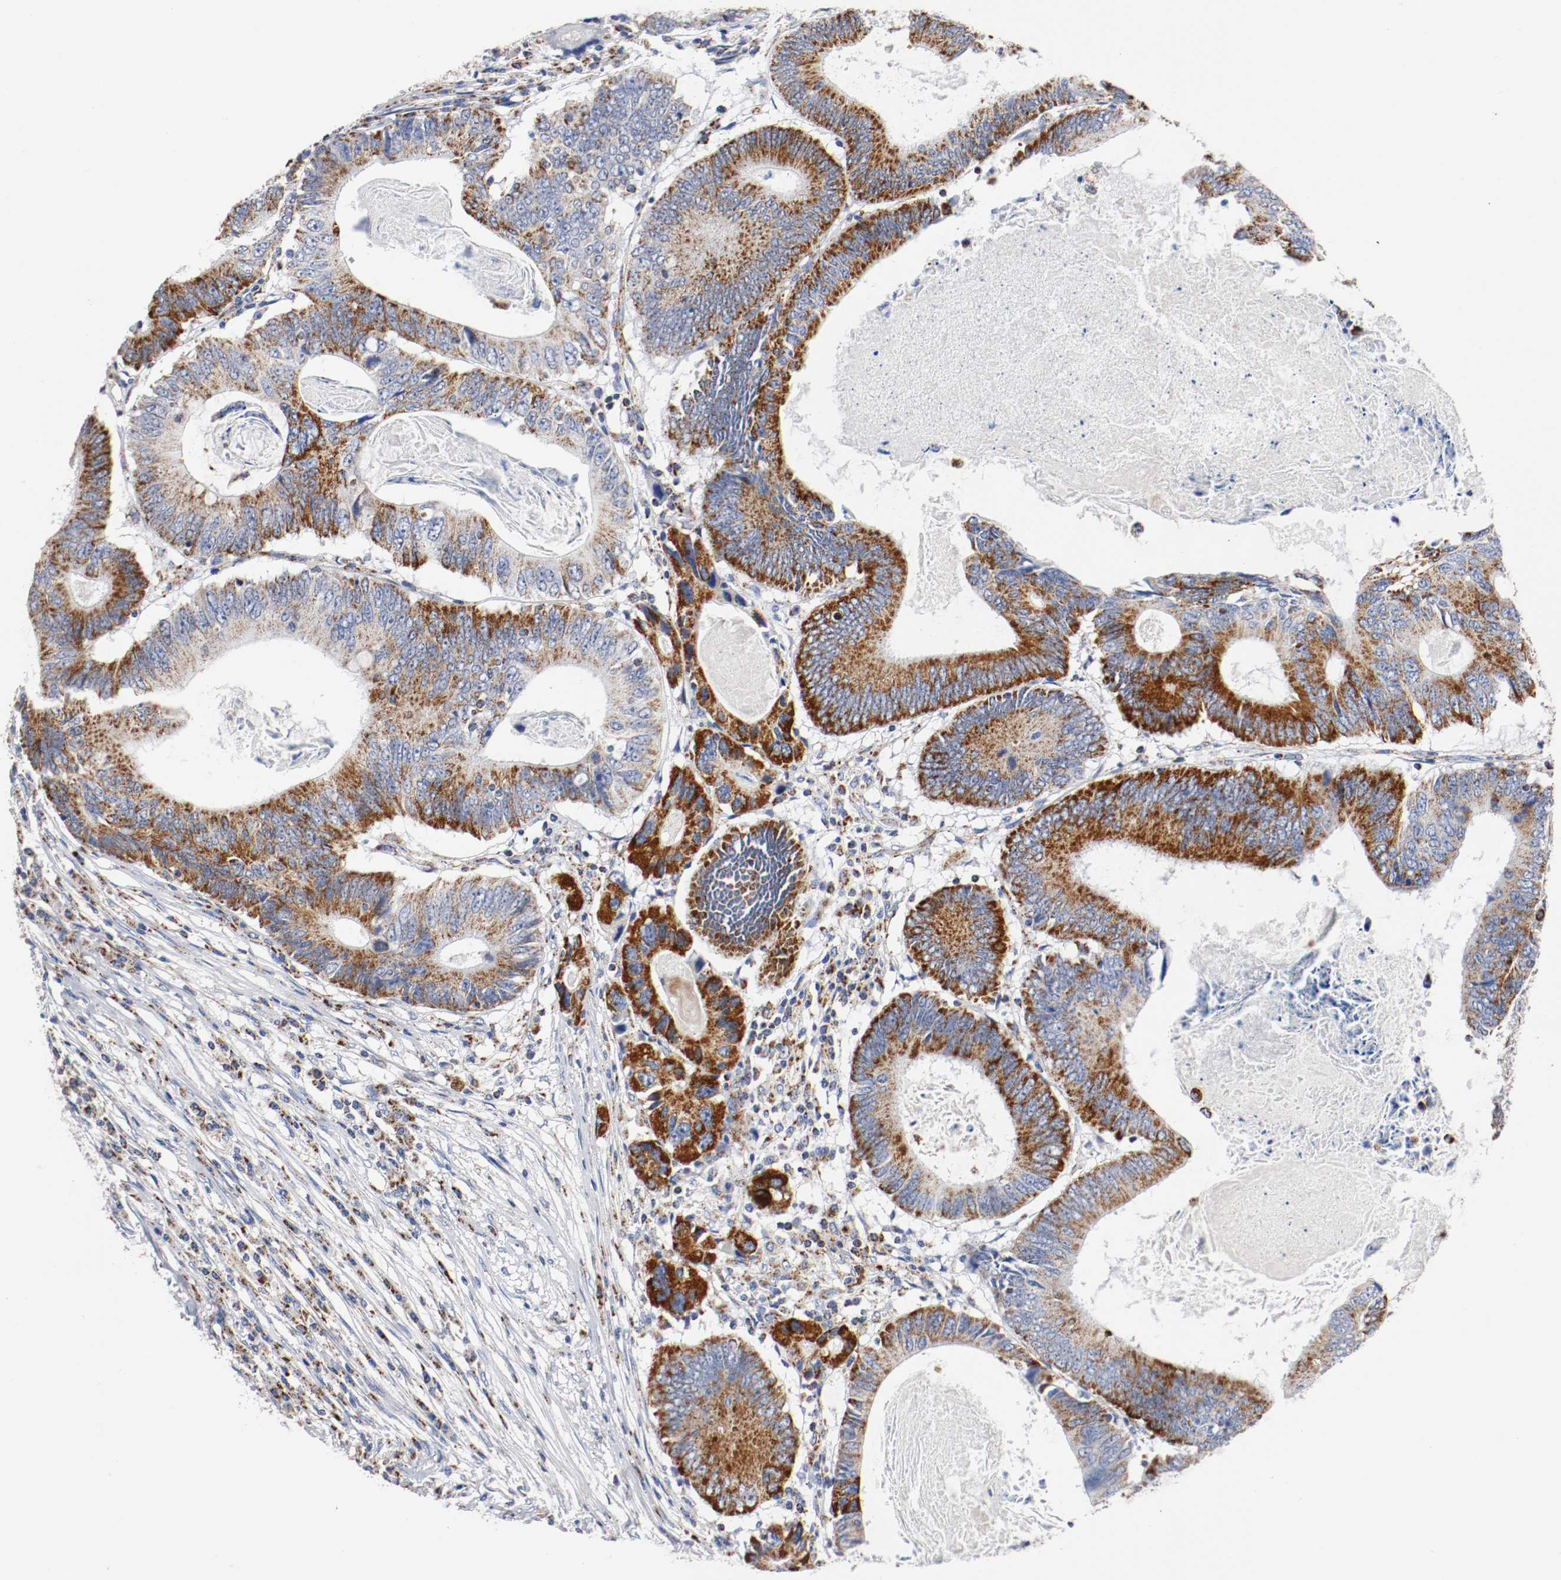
{"staining": {"intensity": "strong", "quantity": ">75%", "location": "cytoplasmic/membranous"}, "tissue": "colorectal cancer", "cell_type": "Tumor cells", "image_type": "cancer", "snomed": [{"axis": "morphology", "description": "Adenocarcinoma, NOS"}, {"axis": "topography", "description": "Colon"}], "caption": "Colorectal cancer stained with IHC reveals strong cytoplasmic/membranous expression in about >75% of tumor cells.", "gene": "TUBD1", "patient": {"sex": "female", "age": 78}}